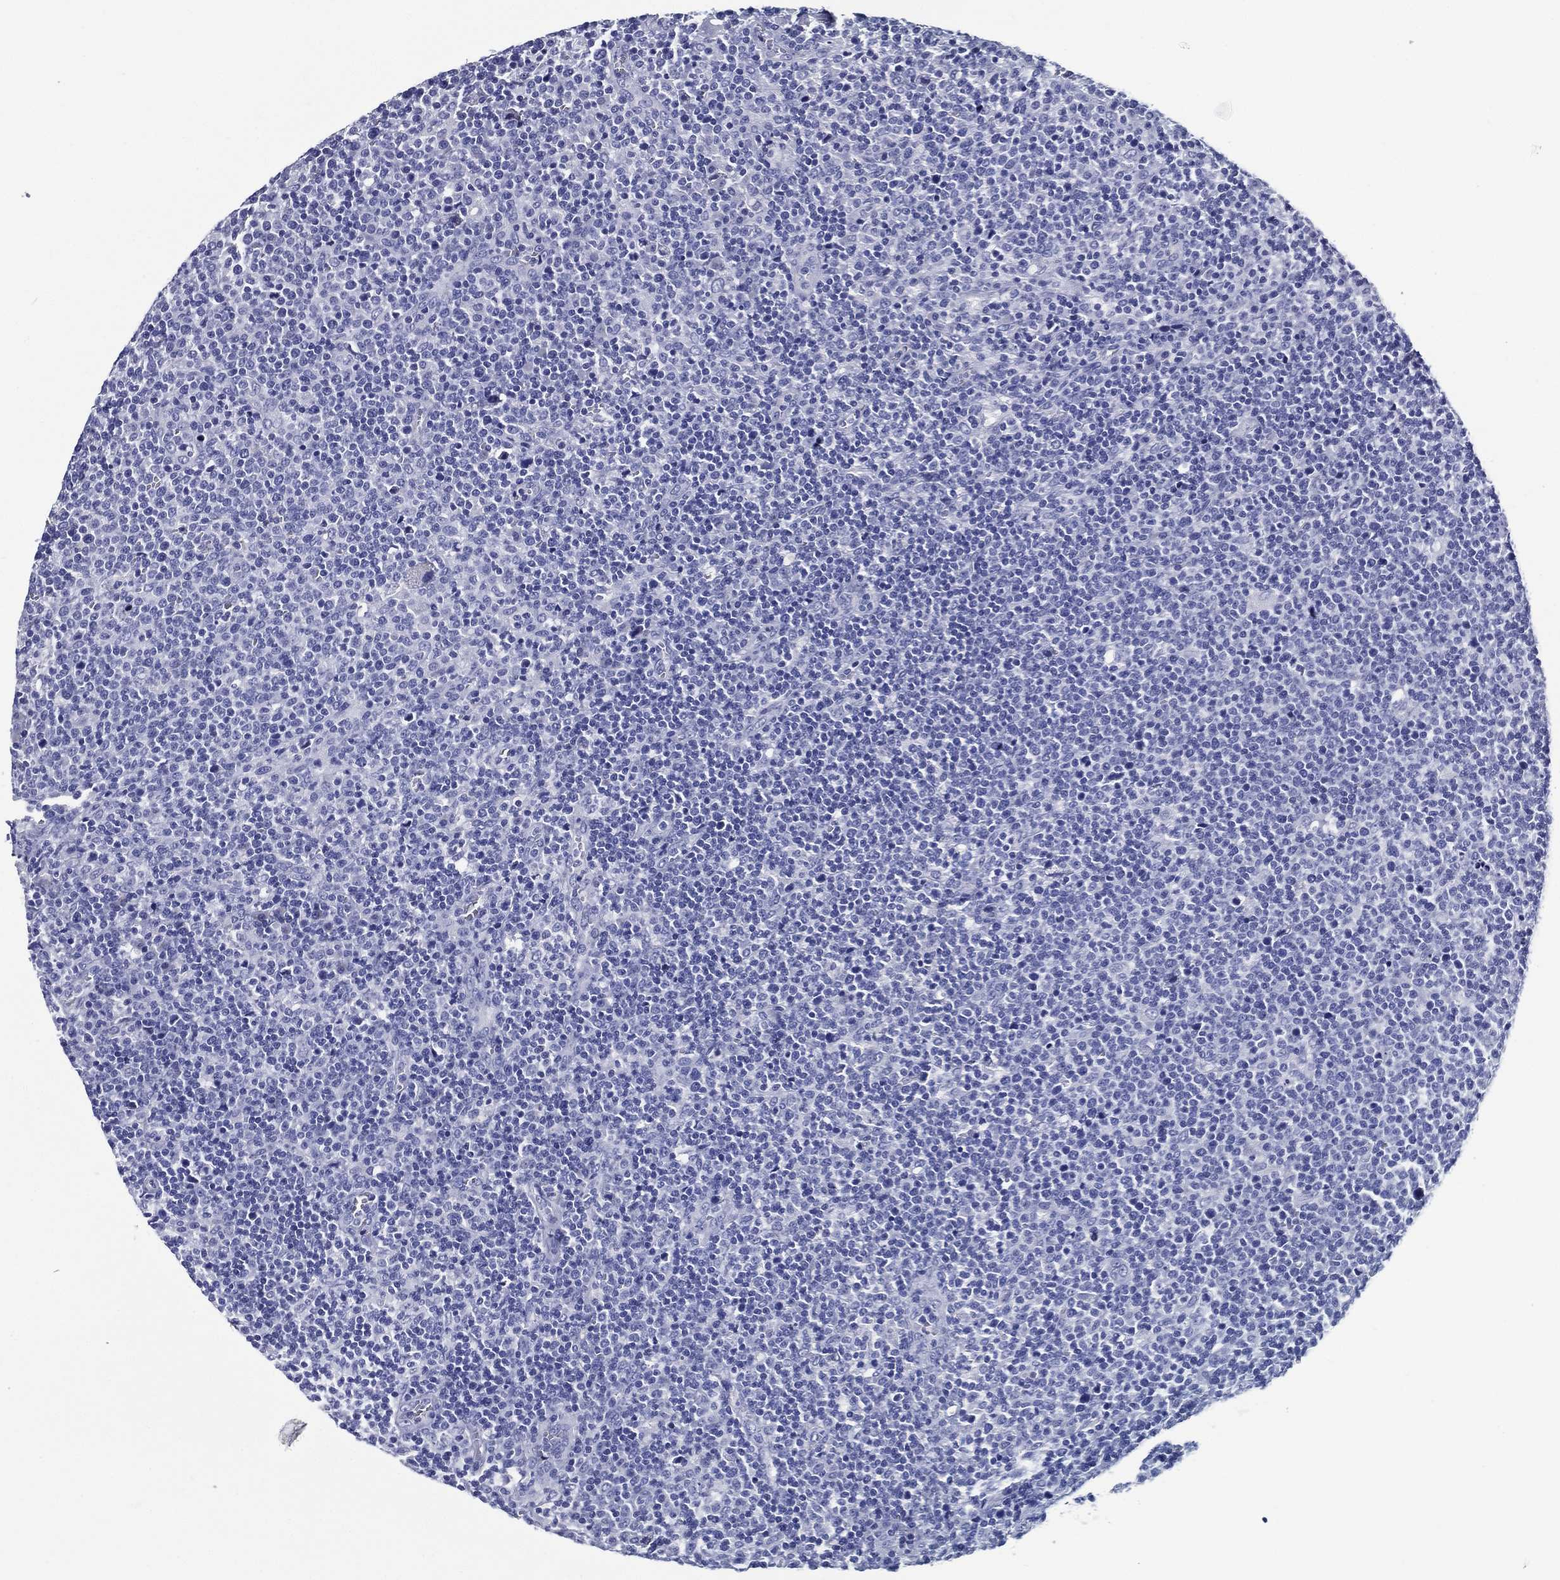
{"staining": {"intensity": "negative", "quantity": "none", "location": "none"}, "tissue": "lymphoma", "cell_type": "Tumor cells", "image_type": "cancer", "snomed": [{"axis": "morphology", "description": "Malignant lymphoma, non-Hodgkin's type, High grade"}, {"axis": "topography", "description": "Lymph node"}], "caption": "An image of malignant lymphoma, non-Hodgkin's type (high-grade) stained for a protein displays no brown staining in tumor cells.", "gene": "ACE2", "patient": {"sex": "male", "age": 61}}